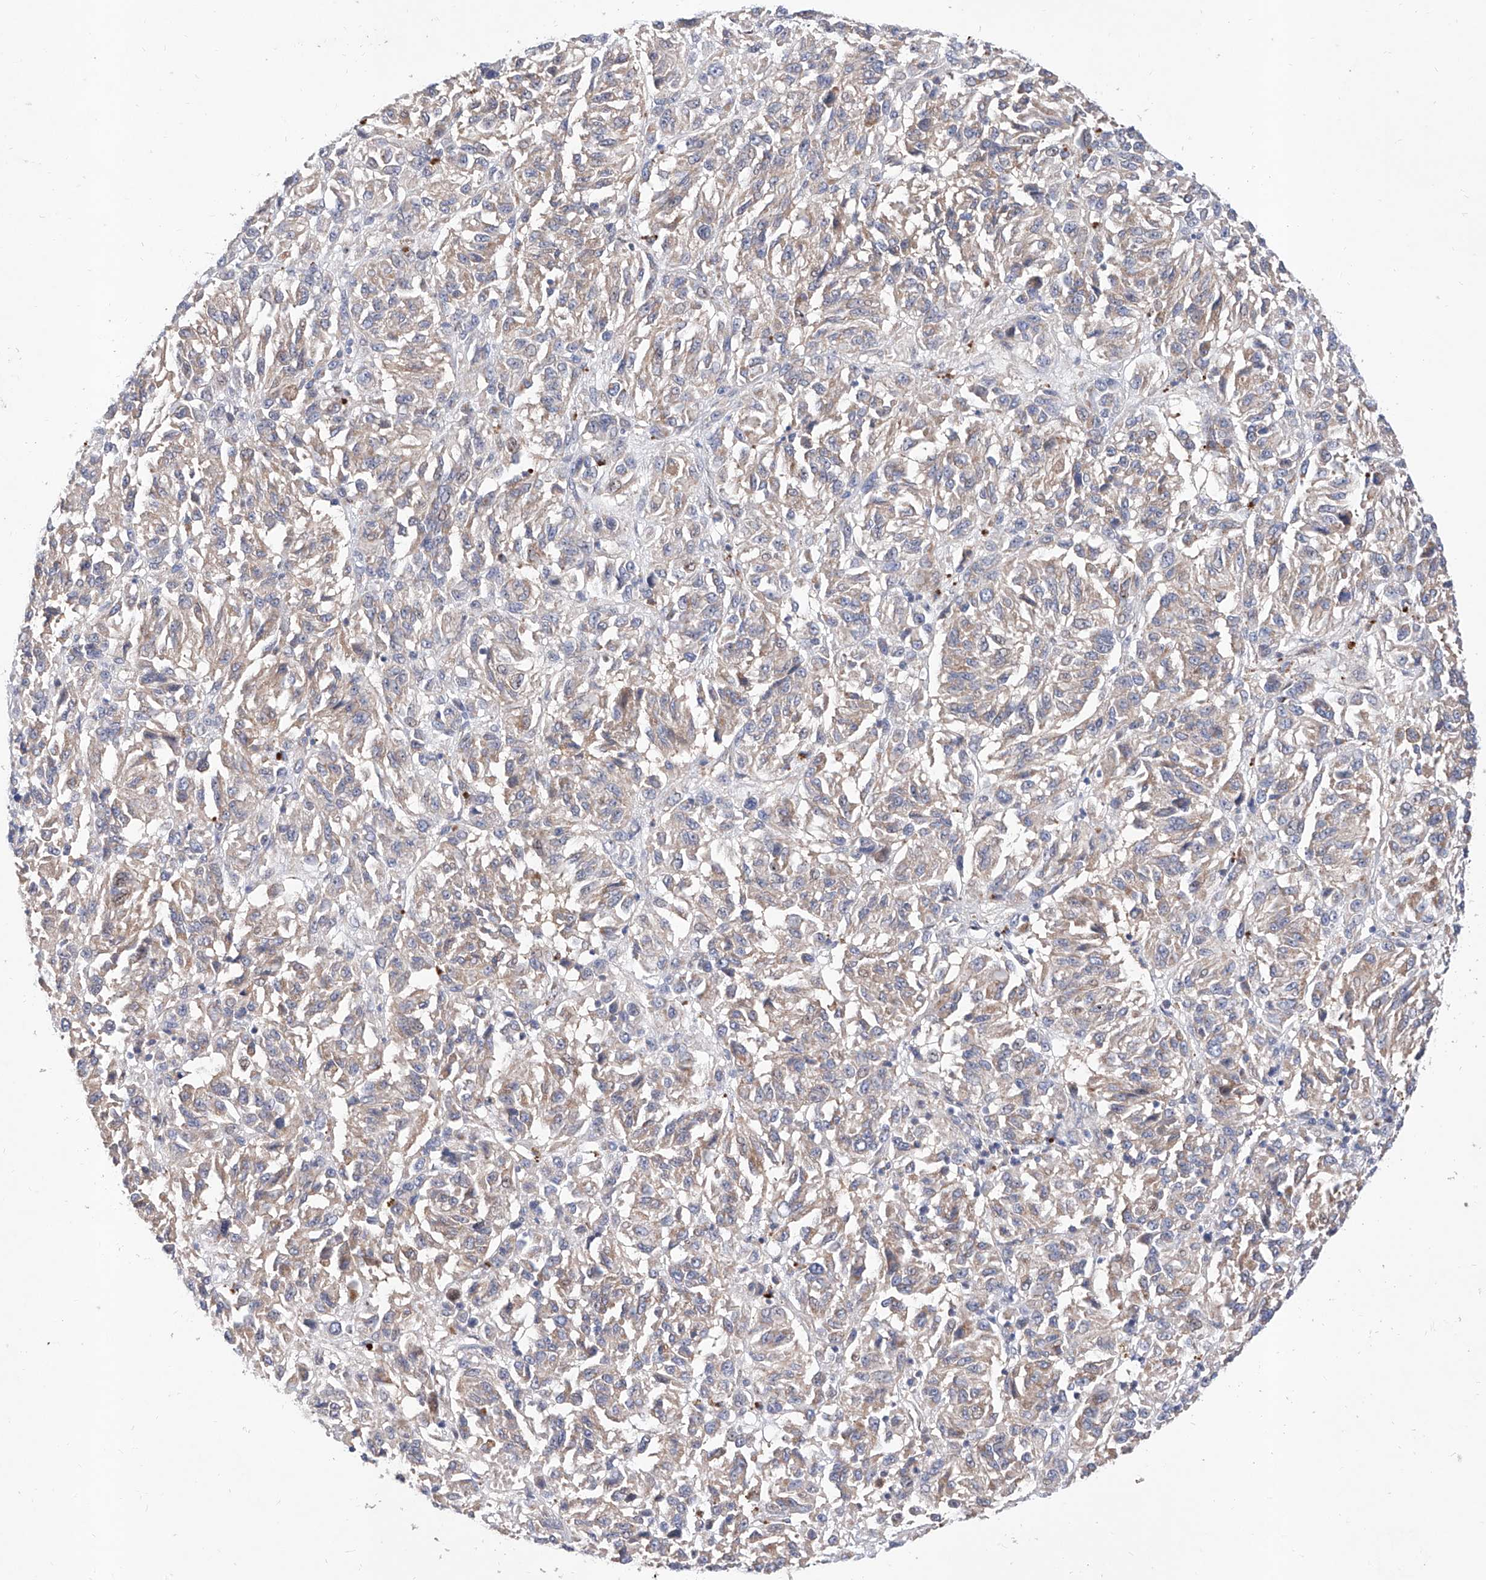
{"staining": {"intensity": "weak", "quantity": "25%-75%", "location": "cytoplasmic/membranous"}, "tissue": "melanoma", "cell_type": "Tumor cells", "image_type": "cancer", "snomed": [{"axis": "morphology", "description": "Malignant melanoma, Metastatic site"}, {"axis": "topography", "description": "Lung"}], "caption": "Immunohistochemistry histopathology image of human malignant melanoma (metastatic site) stained for a protein (brown), which exhibits low levels of weak cytoplasmic/membranous staining in about 25%-75% of tumor cells.", "gene": "FUCA2", "patient": {"sex": "male", "age": 64}}